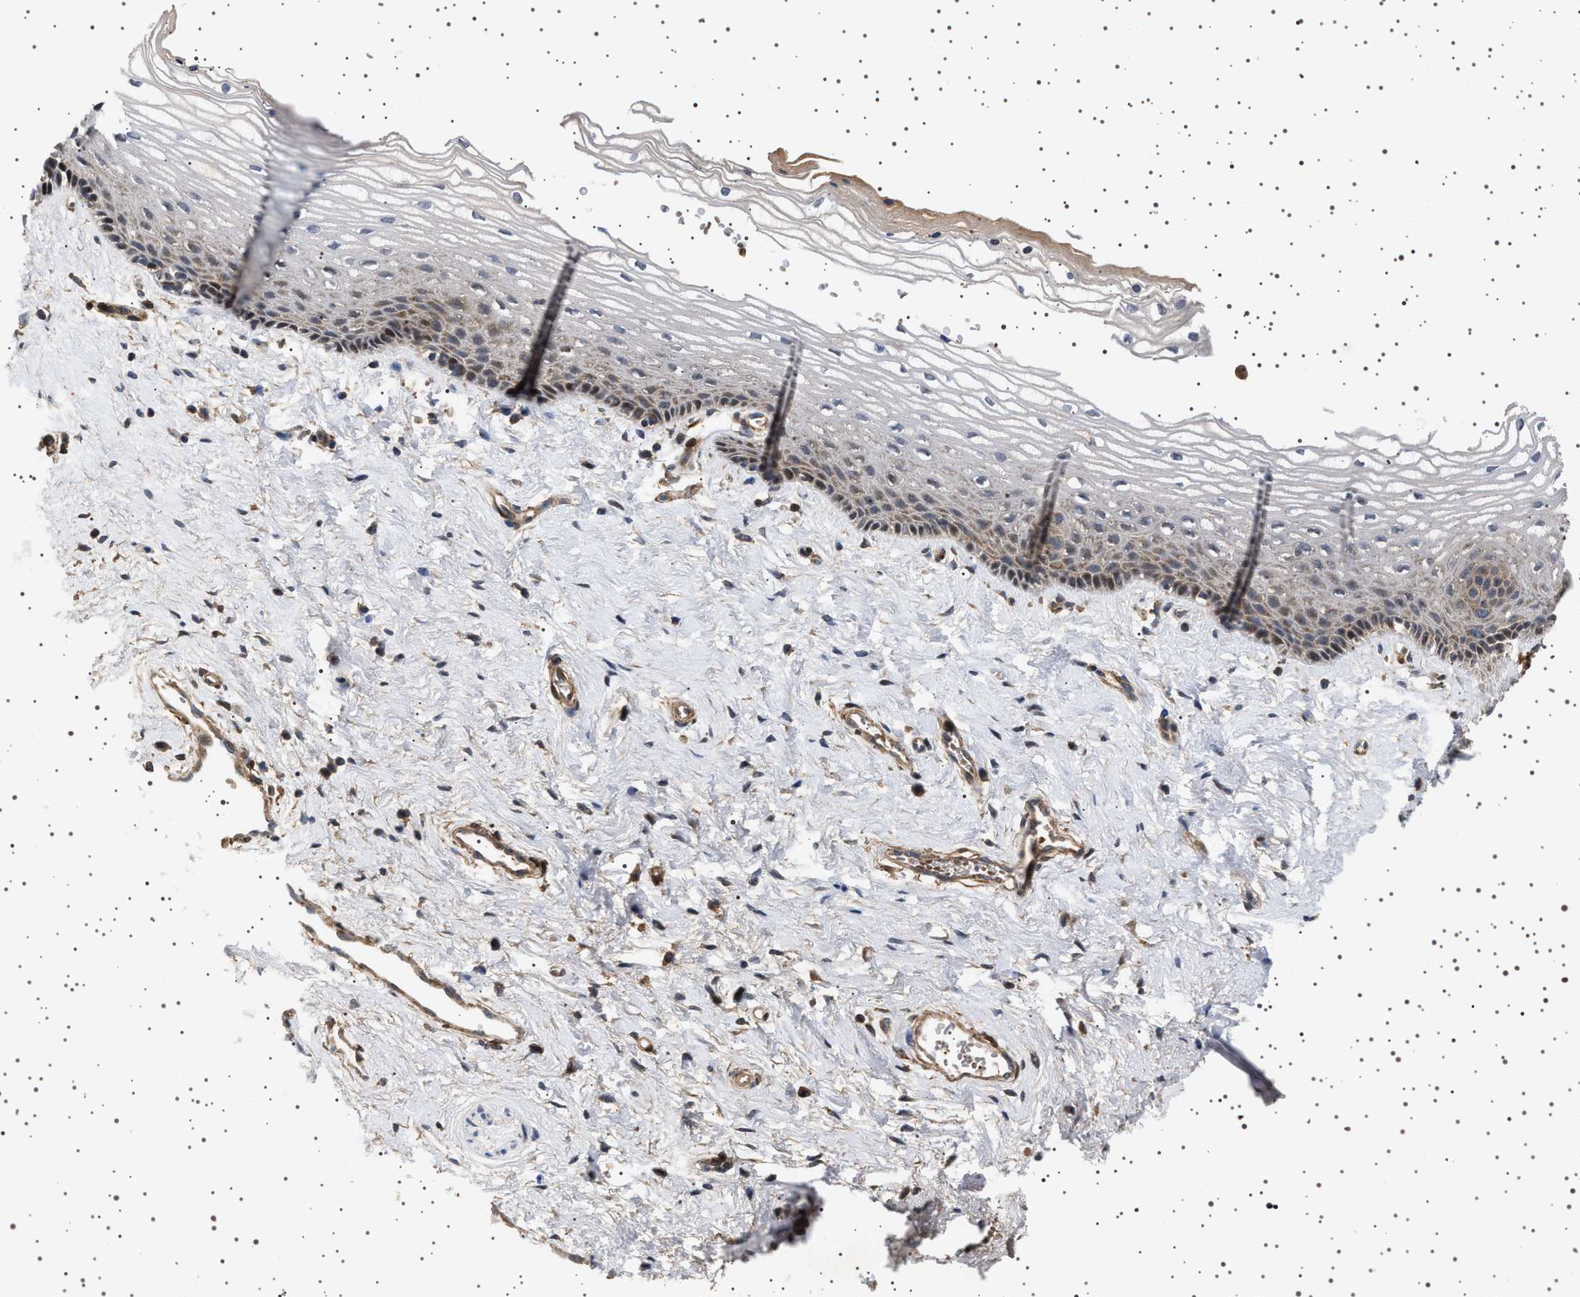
{"staining": {"intensity": "weak", "quantity": "<25%", "location": "cytoplasmic/membranous"}, "tissue": "vagina", "cell_type": "Squamous epithelial cells", "image_type": "normal", "snomed": [{"axis": "morphology", "description": "Normal tissue, NOS"}, {"axis": "topography", "description": "Vagina"}], "caption": "The immunohistochemistry photomicrograph has no significant expression in squamous epithelial cells of vagina. (Immunohistochemistry, brightfield microscopy, high magnification).", "gene": "GUCY1B1", "patient": {"sex": "female", "age": 46}}